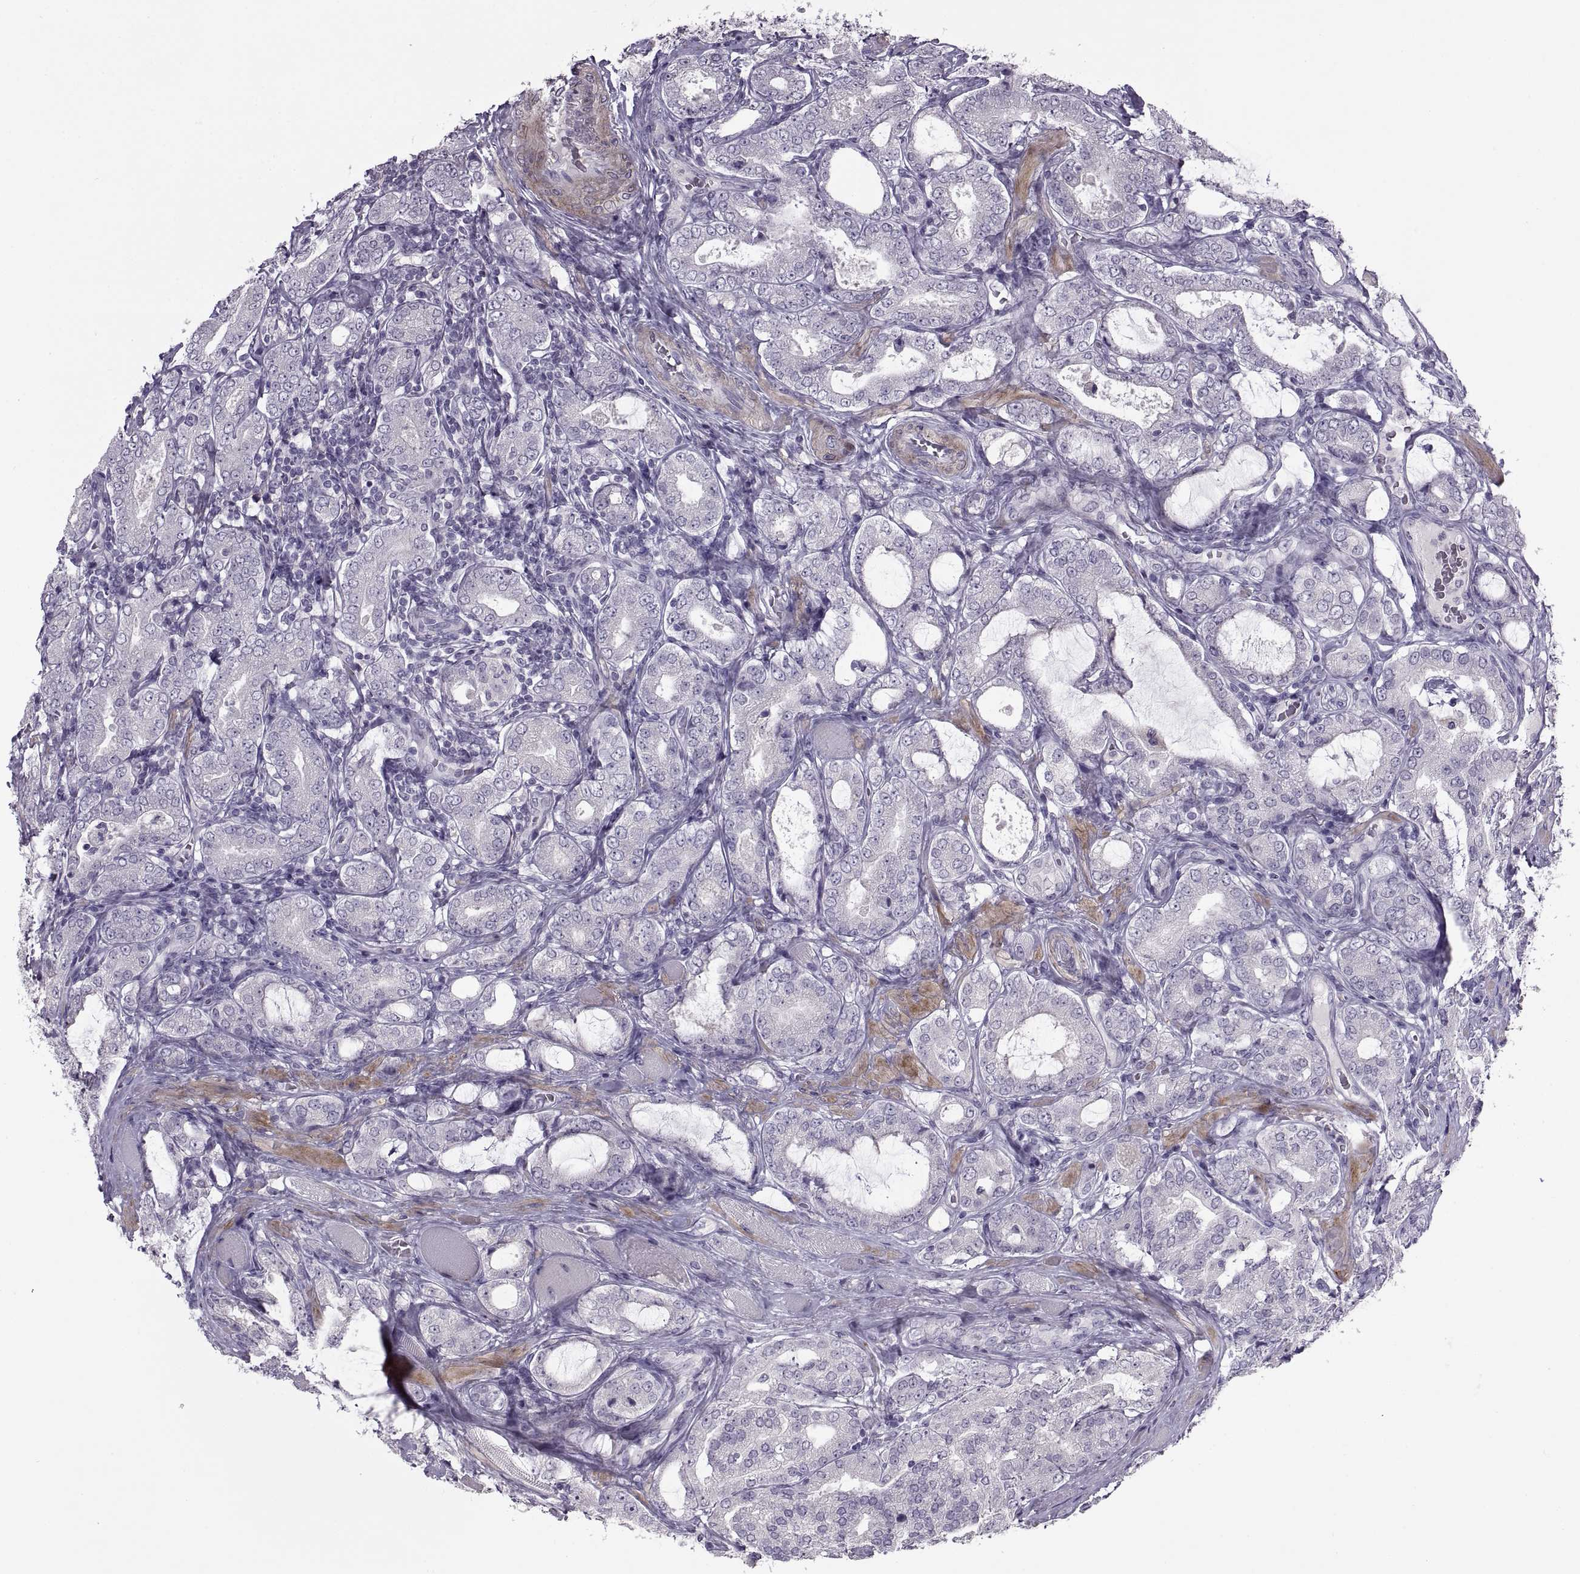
{"staining": {"intensity": "negative", "quantity": "none", "location": "none"}, "tissue": "prostate cancer", "cell_type": "Tumor cells", "image_type": "cancer", "snomed": [{"axis": "morphology", "description": "Adenocarcinoma, NOS"}, {"axis": "topography", "description": "Prostate"}], "caption": "Human prostate cancer (adenocarcinoma) stained for a protein using IHC displays no expression in tumor cells.", "gene": "BSPH1", "patient": {"sex": "male", "age": 64}}